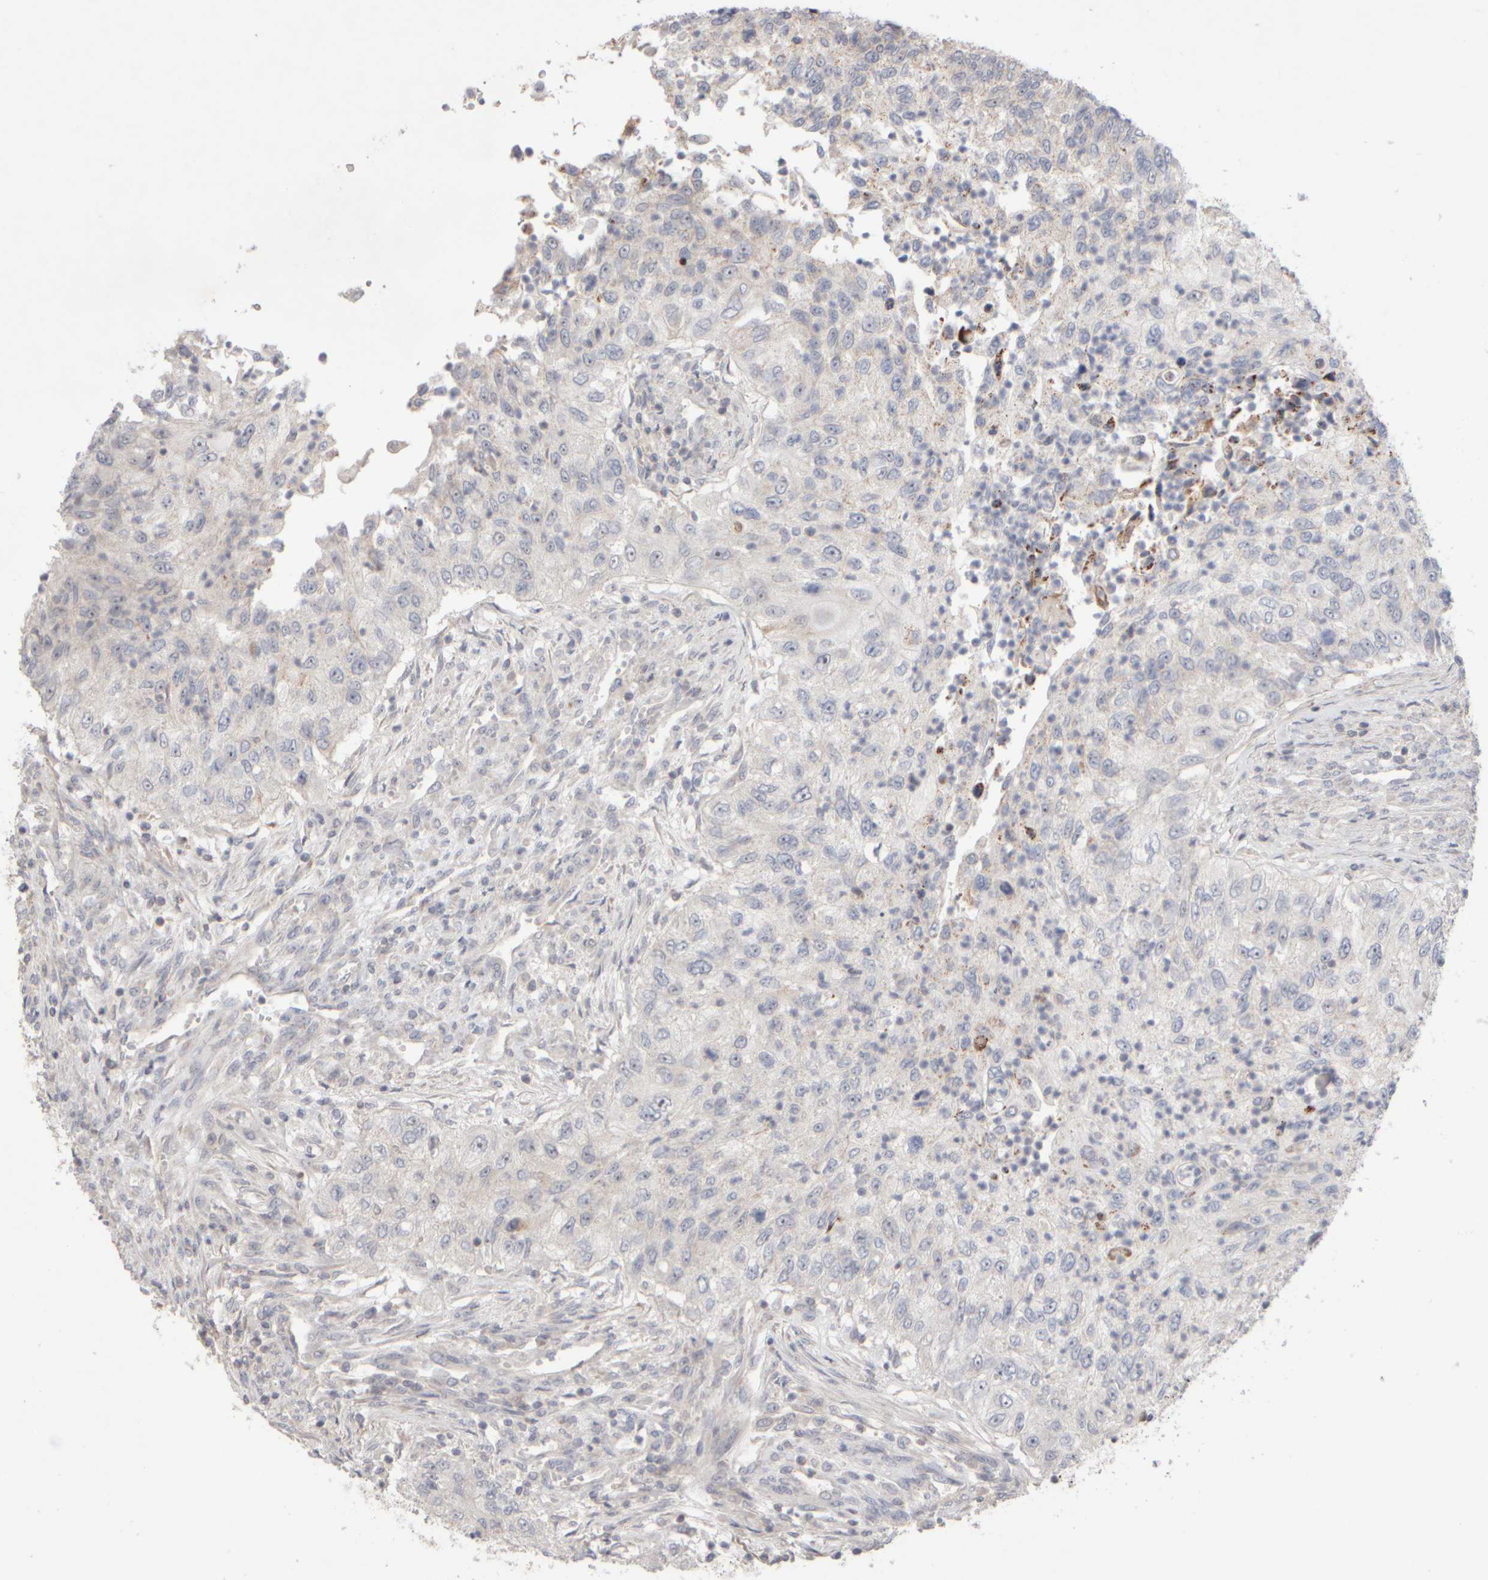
{"staining": {"intensity": "moderate", "quantity": "<25%", "location": "nuclear"}, "tissue": "urothelial cancer", "cell_type": "Tumor cells", "image_type": "cancer", "snomed": [{"axis": "morphology", "description": "Urothelial carcinoma, High grade"}, {"axis": "topography", "description": "Urinary bladder"}], "caption": "Approximately <25% of tumor cells in high-grade urothelial carcinoma demonstrate moderate nuclear protein positivity as visualized by brown immunohistochemical staining.", "gene": "CHADL", "patient": {"sex": "female", "age": 60}}